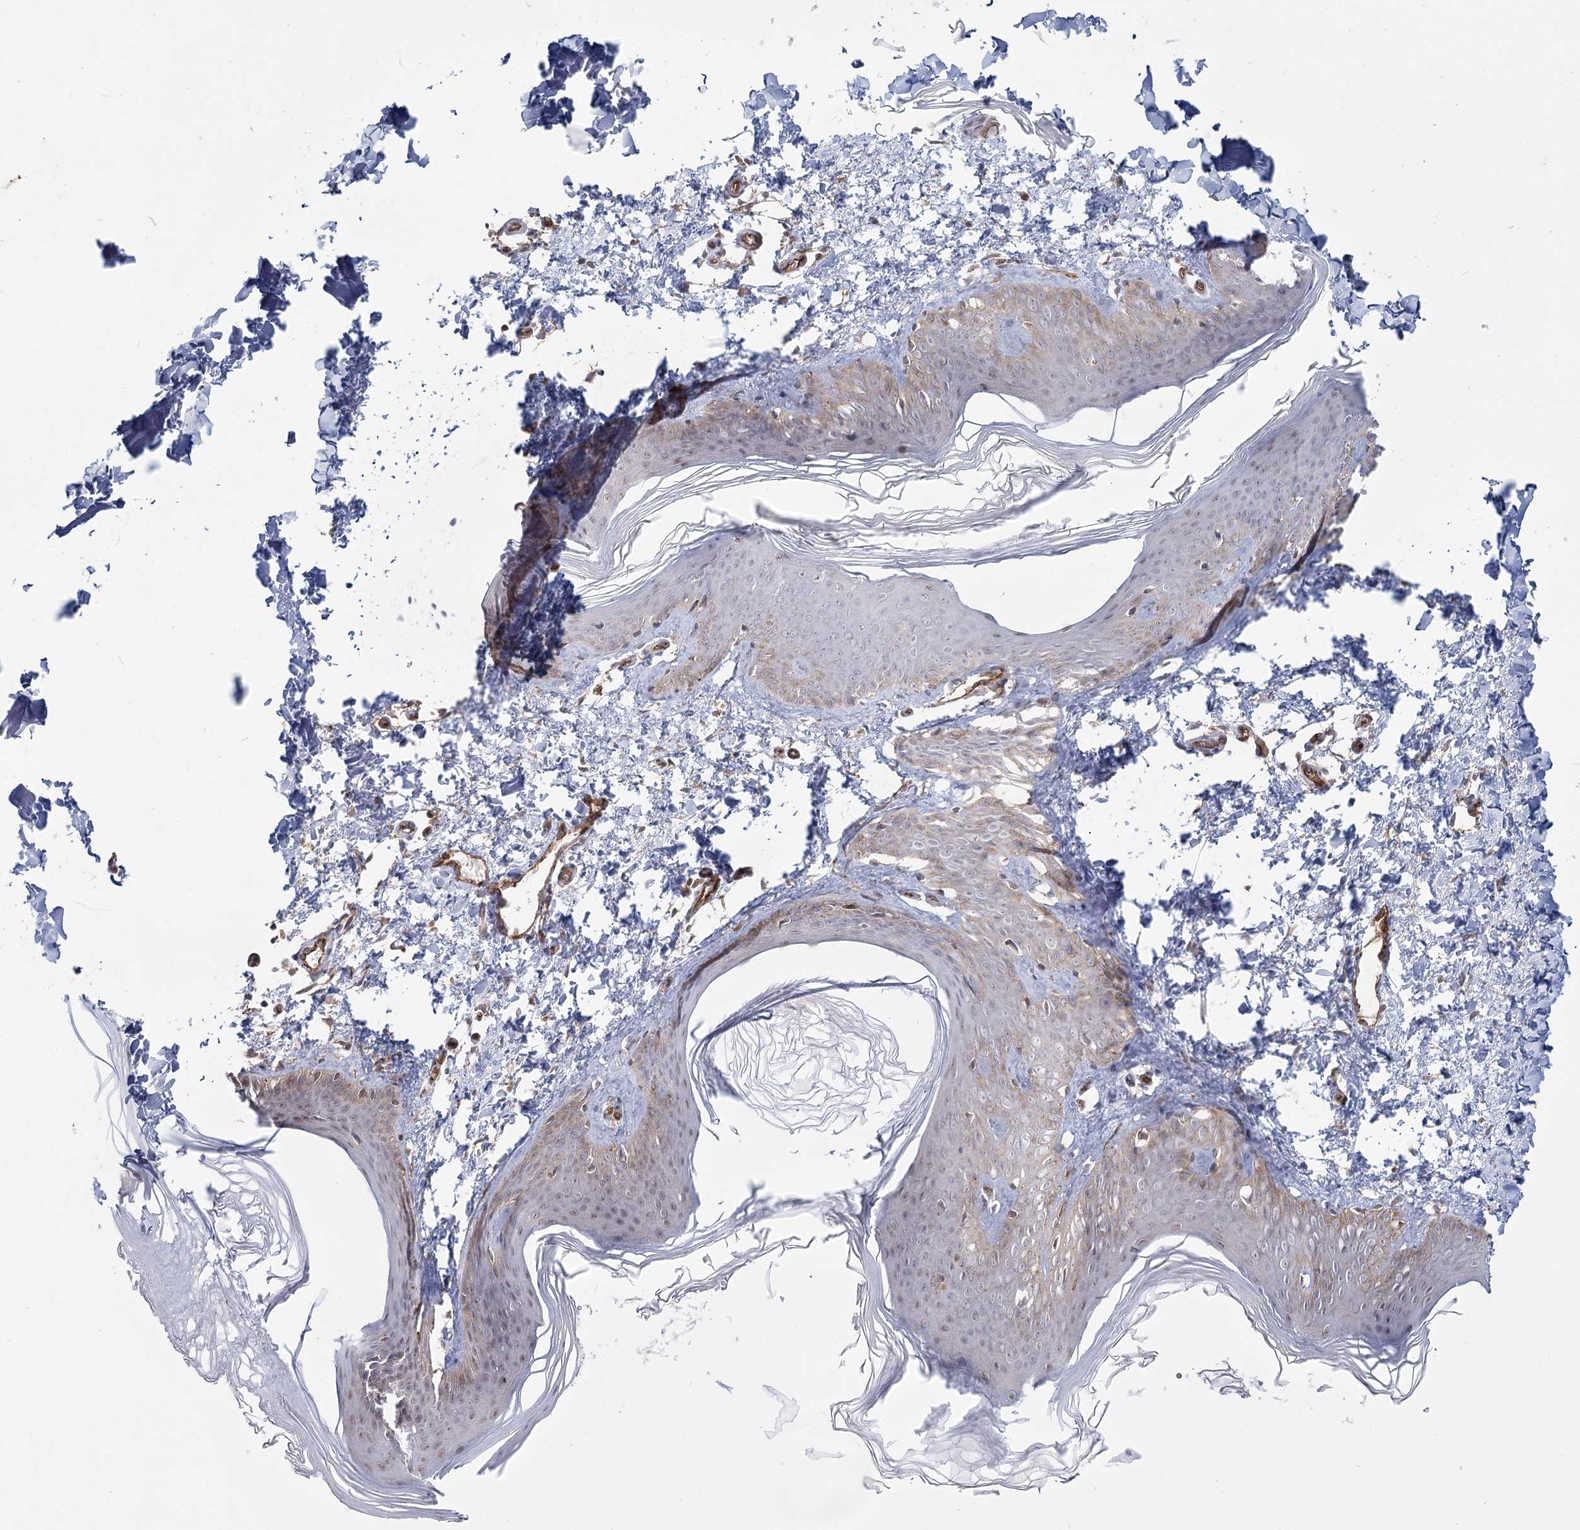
{"staining": {"intensity": "moderate", "quantity": "25%-75%", "location": "cytoplasmic/membranous"}, "tissue": "skin", "cell_type": "Fibroblasts", "image_type": "normal", "snomed": [{"axis": "morphology", "description": "Normal tissue, NOS"}, {"axis": "topography", "description": "Skin"}], "caption": "Brown immunohistochemical staining in normal human skin reveals moderate cytoplasmic/membranous staining in about 25%-75% of fibroblasts. (DAB (3,3'-diaminobenzidine) = brown stain, brightfield microscopy at high magnification).", "gene": "RPP14", "patient": {"sex": "female", "age": 27}}